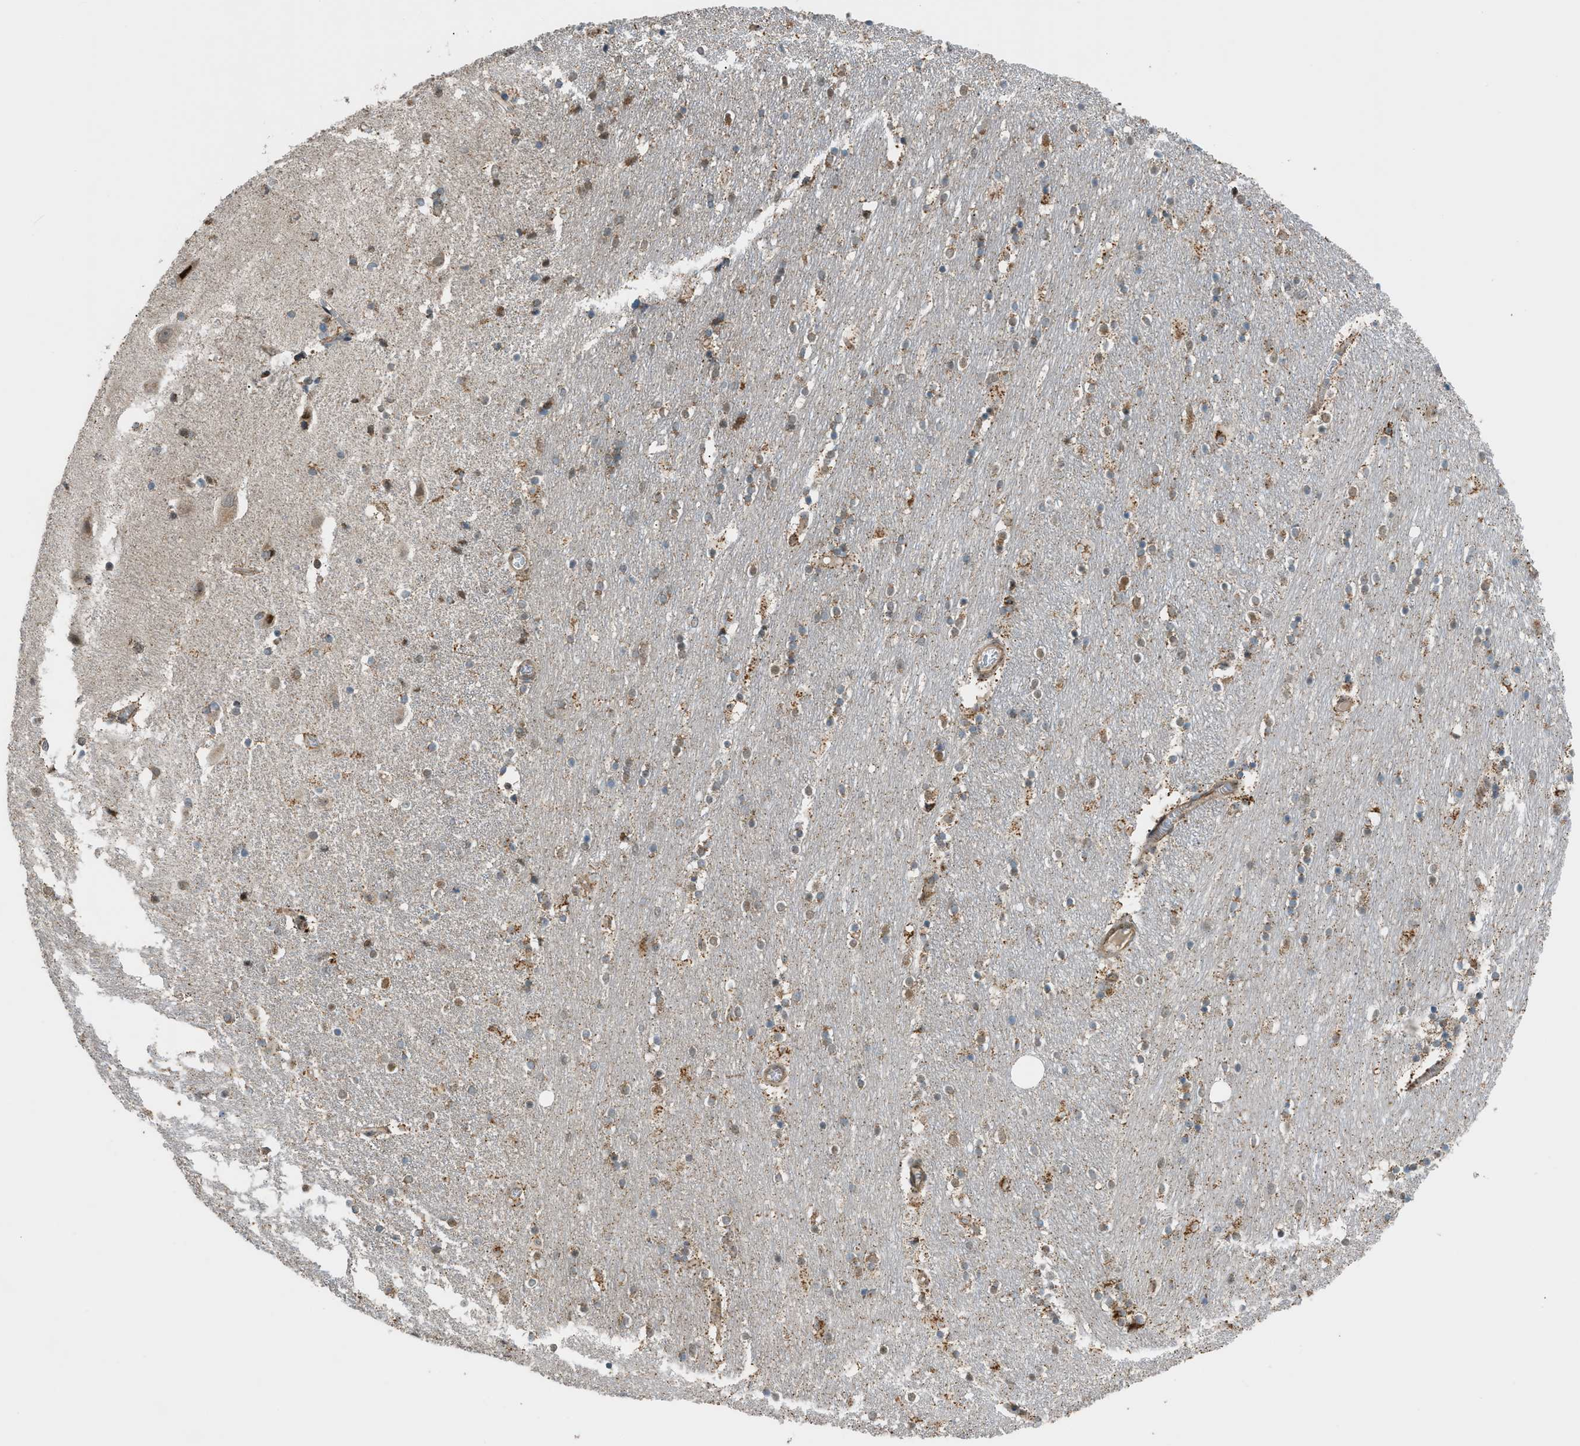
{"staining": {"intensity": "weak", "quantity": "<25%", "location": "cytoplasmic/membranous,nuclear"}, "tissue": "caudate", "cell_type": "Glial cells", "image_type": "normal", "snomed": [{"axis": "morphology", "description": "Normal tissue, NOS"}, {"axis": "topography", "description": "Lateral ventricle wall"}], "caption": "Glial cells show no significant protein expression in benign caudate.", "gene": "CCDC186", "patient": {"sex": "female", "age": 54}}